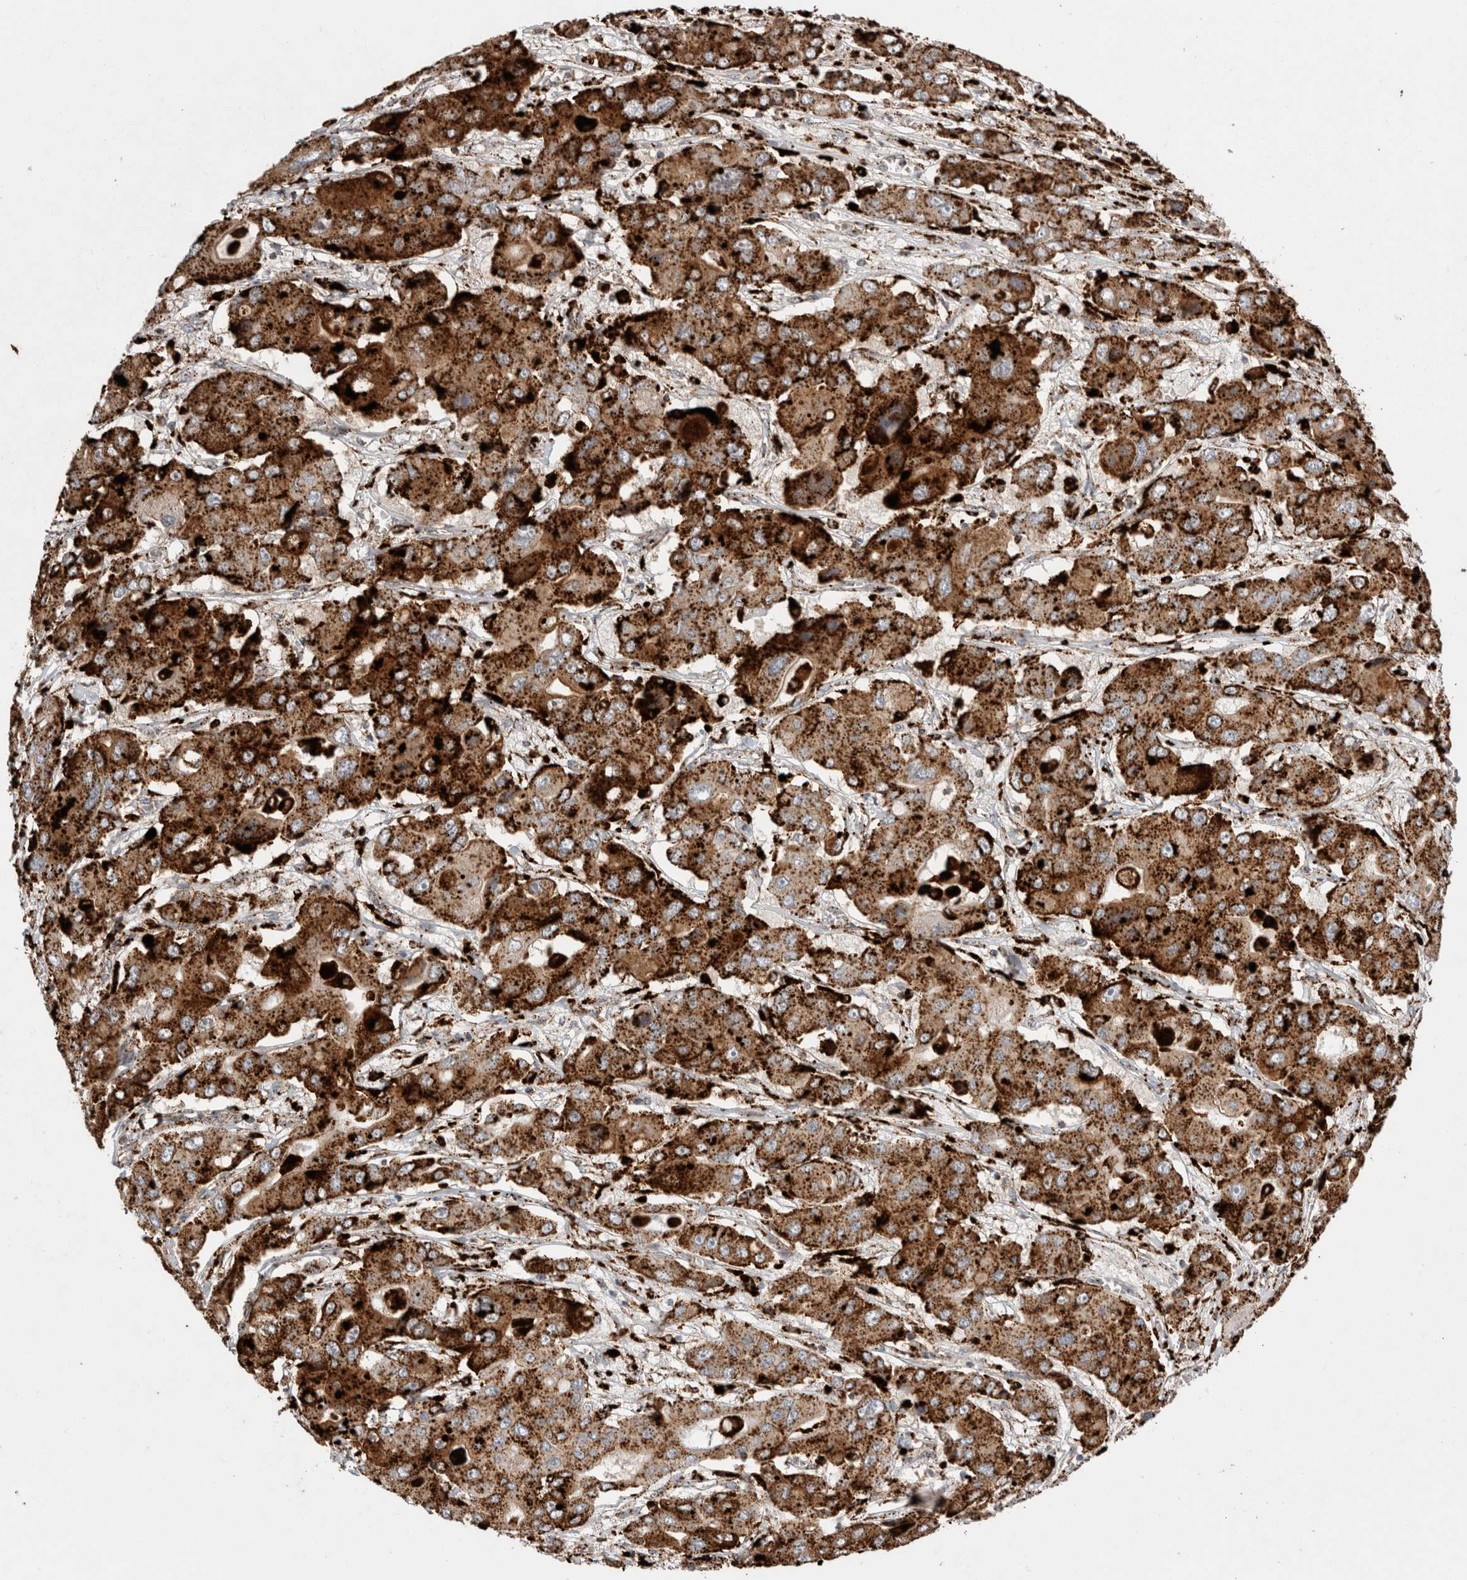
{"staining": {"intensity": "strong", "quantity": ">75%", "location": "cytoplasmic/membranous"}, "tissue": "liver cancer", "cell_type": "Tumor cells", "image_type": "cancer", "snomed": [{"axis": "morphology", "description": "Cholangiocarcinoma"}, {"axis": "topography", "description": "Liver"}], "caption": "Approximately >75% of tumor cells in liver cholangiocarcinoma exhibit strong cytoplasmic/membranous protein staining as visualized by brown immunohistochemical staining.", "gene": "CTSA", "patient": {"sex": "male", "age": 67}}